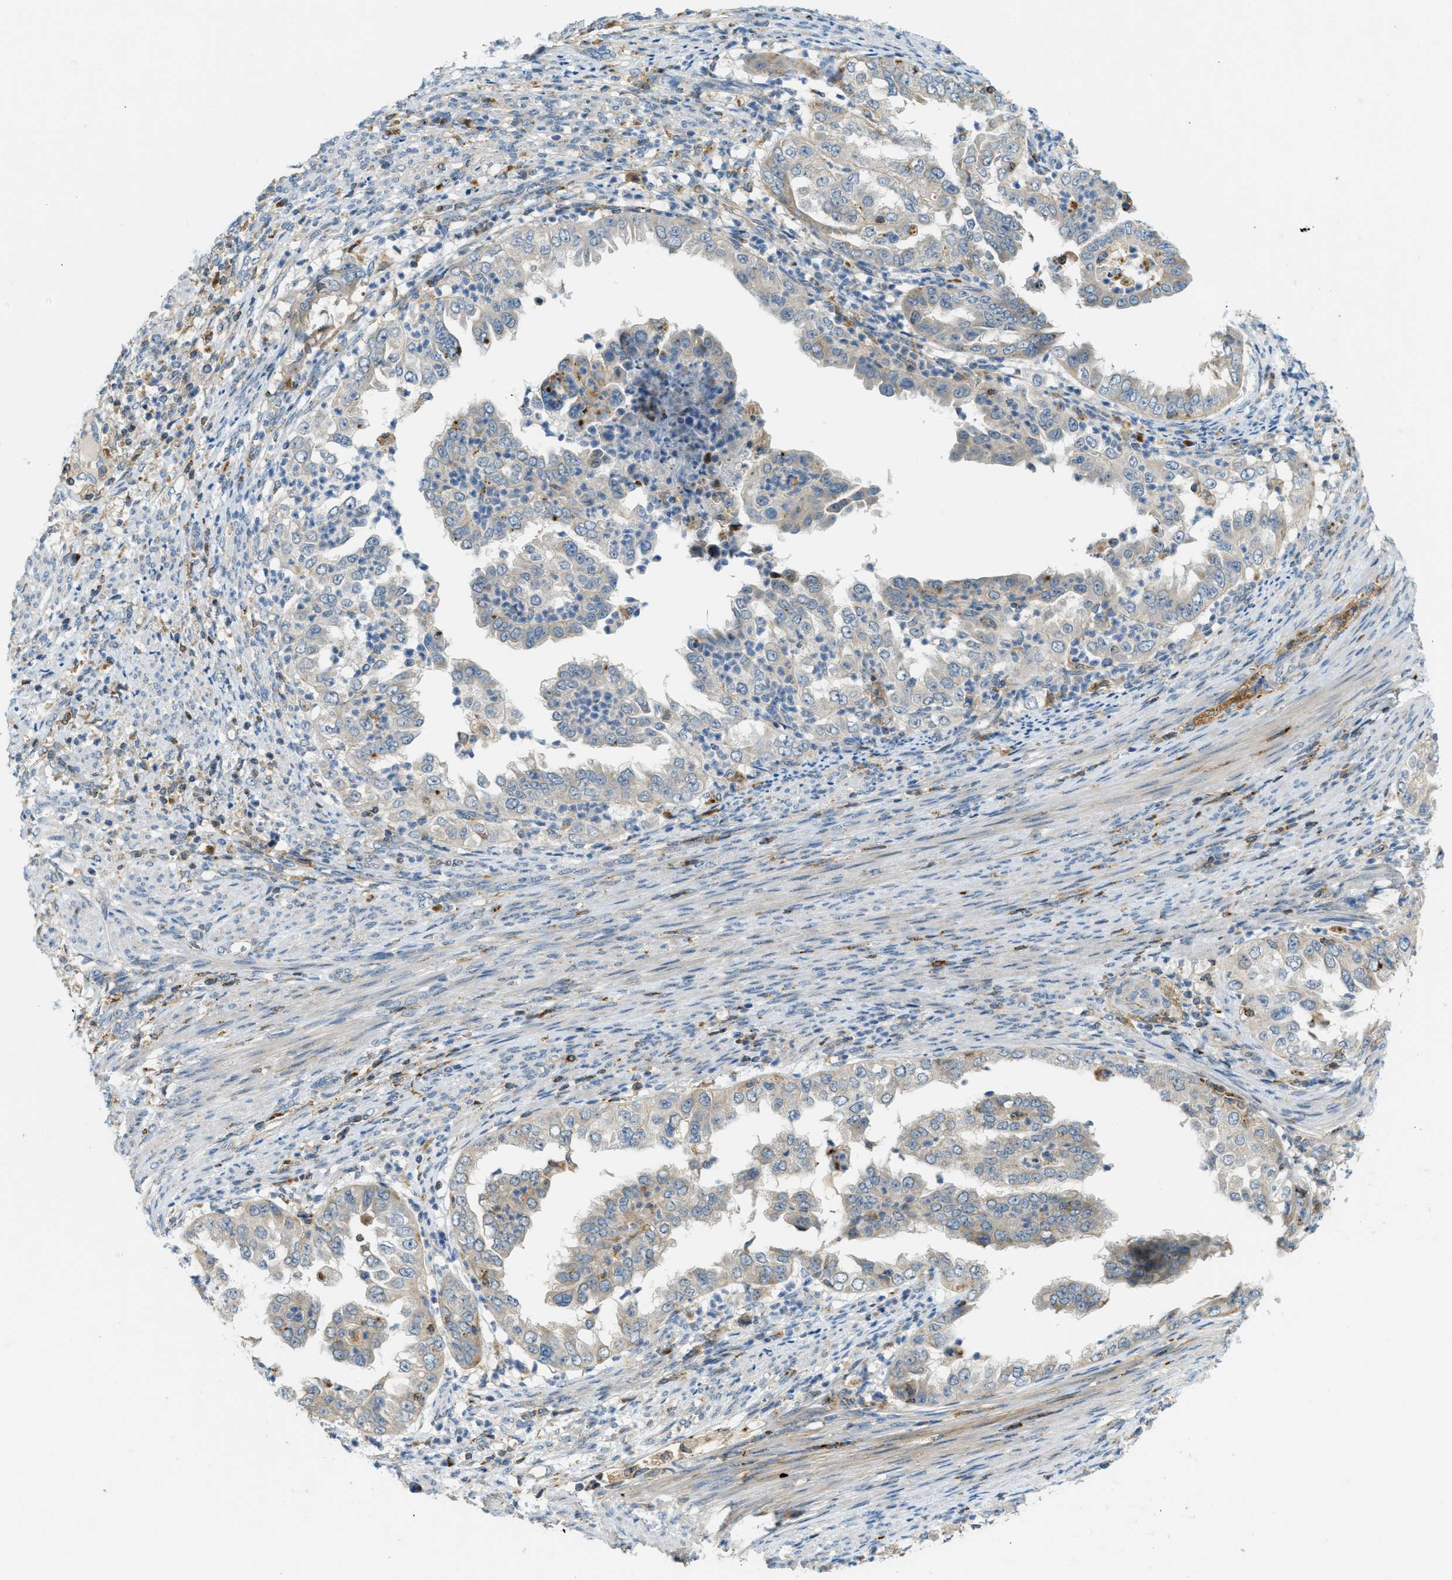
{"staining": {"intensity": "weak", "quantity": "<25%", "location": "cytoplasmic/membranous"}, "tissue": "endometrial cancer", "cell_type": "Tumor cells", "image_type": "cancer", "snomed": [{"axis": "morphology", "description": "Adenocarcinoma, NOS"}, {"axis": "topography", "description": "Endometrium"}], "caption": "A high-resolution image shows immunohistochemistry staining of adenocarcinoma (endometrial), which shows no significant expression in tumor cells. (DAB IHC with hematoxylin counter stain).", "gene": "PLBD2", "patient": {"sex": "female", "age": 85}}